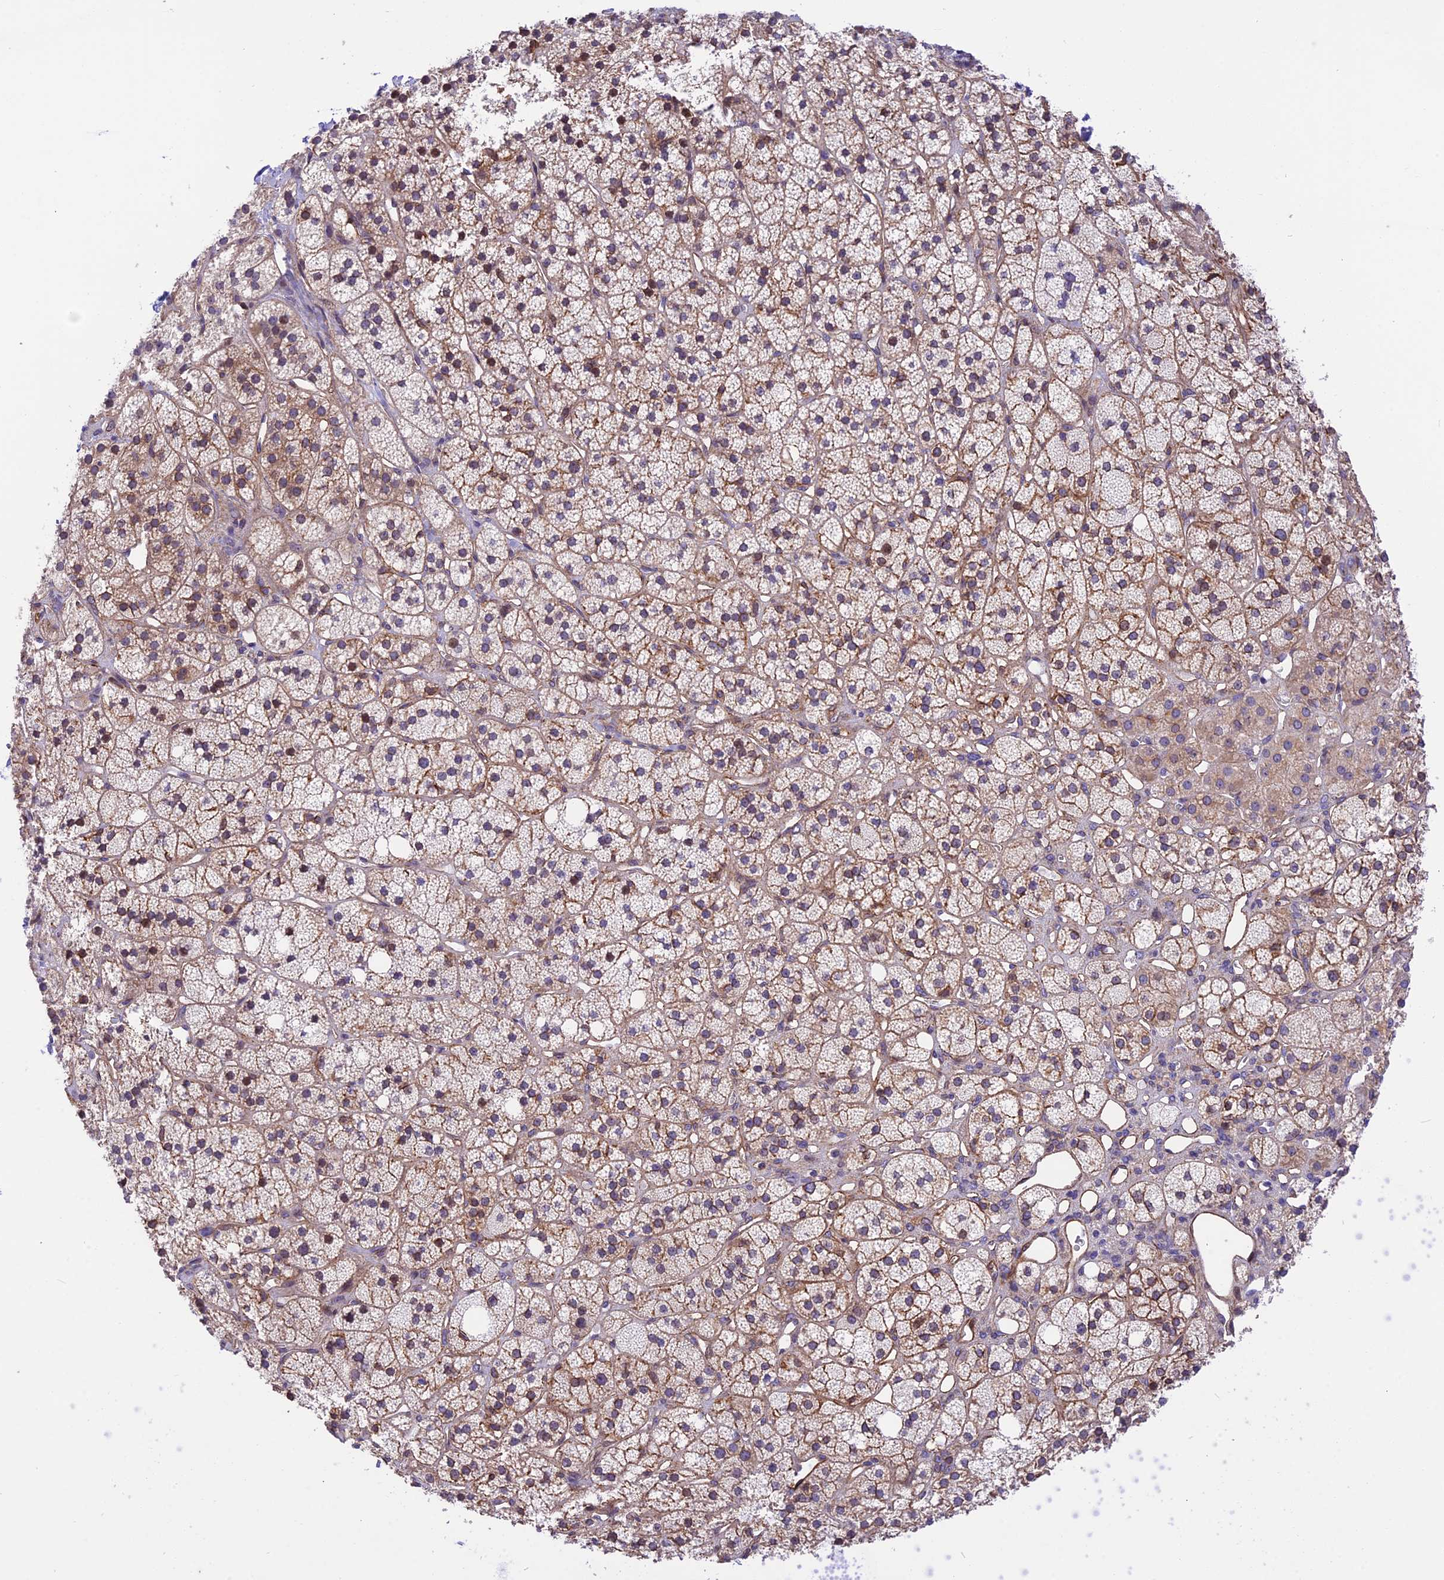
{"staining": {"intensity": "moderate", "quantity": ">75%", "location": "cytoplasmic/membranous"}, "tissue": "adrenal gland", "cell_type": "Glandular cells", "image_type": "normal", "snomed": [{"axis": "morphology", "description": "Normal tissue, NOS"}, {"axis": "topography", "description": "Adrenal gland"}], "caption": "Immunohistochemistry (IHC) of normal adrenal gland reveals medium levels of moderate cytoplasmic/membranous positivity in approximately >75% of glandular cells. Using DAB (3,3'-diaminobenzidine) (brown) and hematoxylin (blue) stains, captured at high magnification using brightfield microscopy.", "gene": "R3HDM4", "patient": {"sex": "male", "age": 61}}